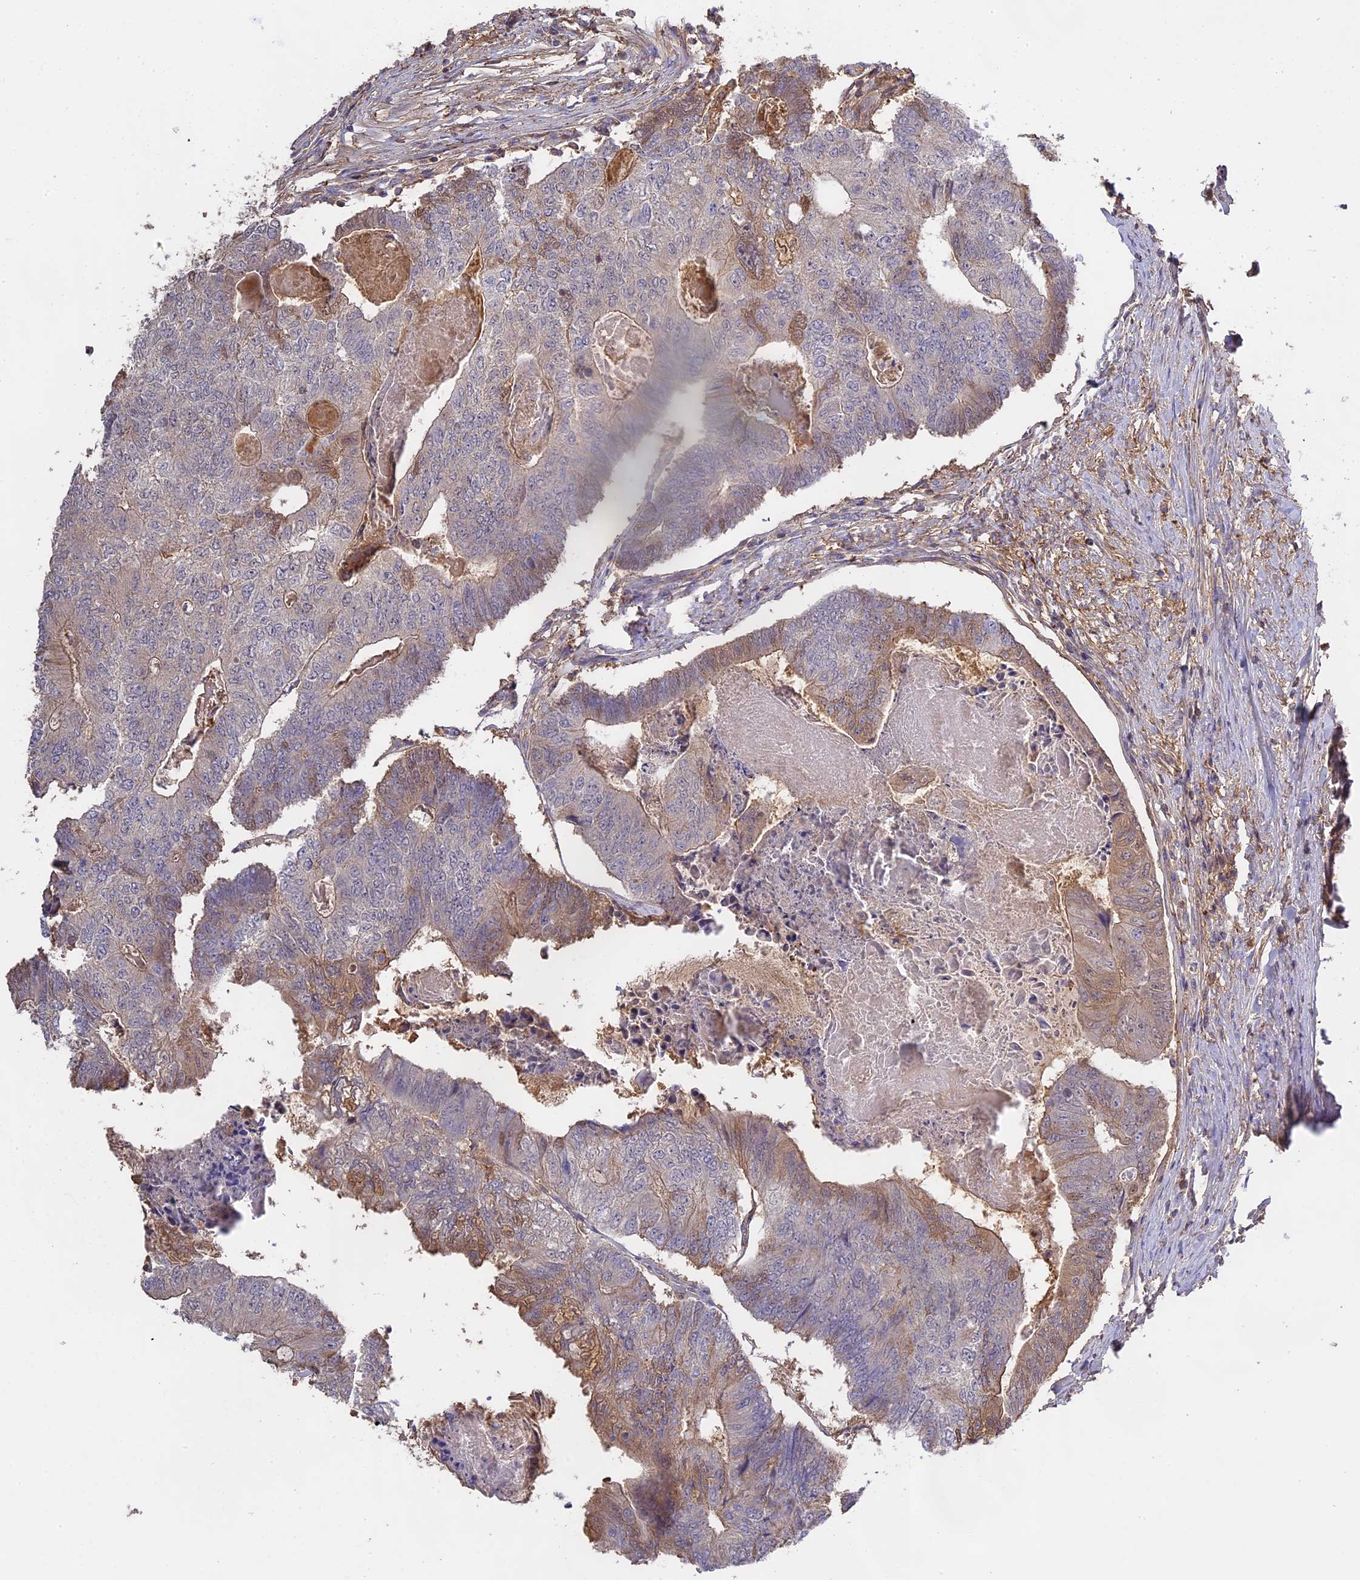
{"staining": {"intensity": "weak", "quantity": "25%-75%", "location": "cytoplasmic/membranous"}, "tissue": "colorectal cancer", "cell_type": "Tumor cells", "image_type": "cancer", "snomed": [{"axis": "morphology", "description": "Adenocarcinoma, NOS"}, {"axis": "topography", "description": "Colon"}], "caption": "This histopathology image exhibits colorectal cancer stained with IHC to label a protein in brown. The cytoplasmic/membranous of tumor cells show weak positivity for the protein. Nuclei are counter-stained blue.", "gene": "CFAP119", "patient": {"sex": "female", "age": 67}}